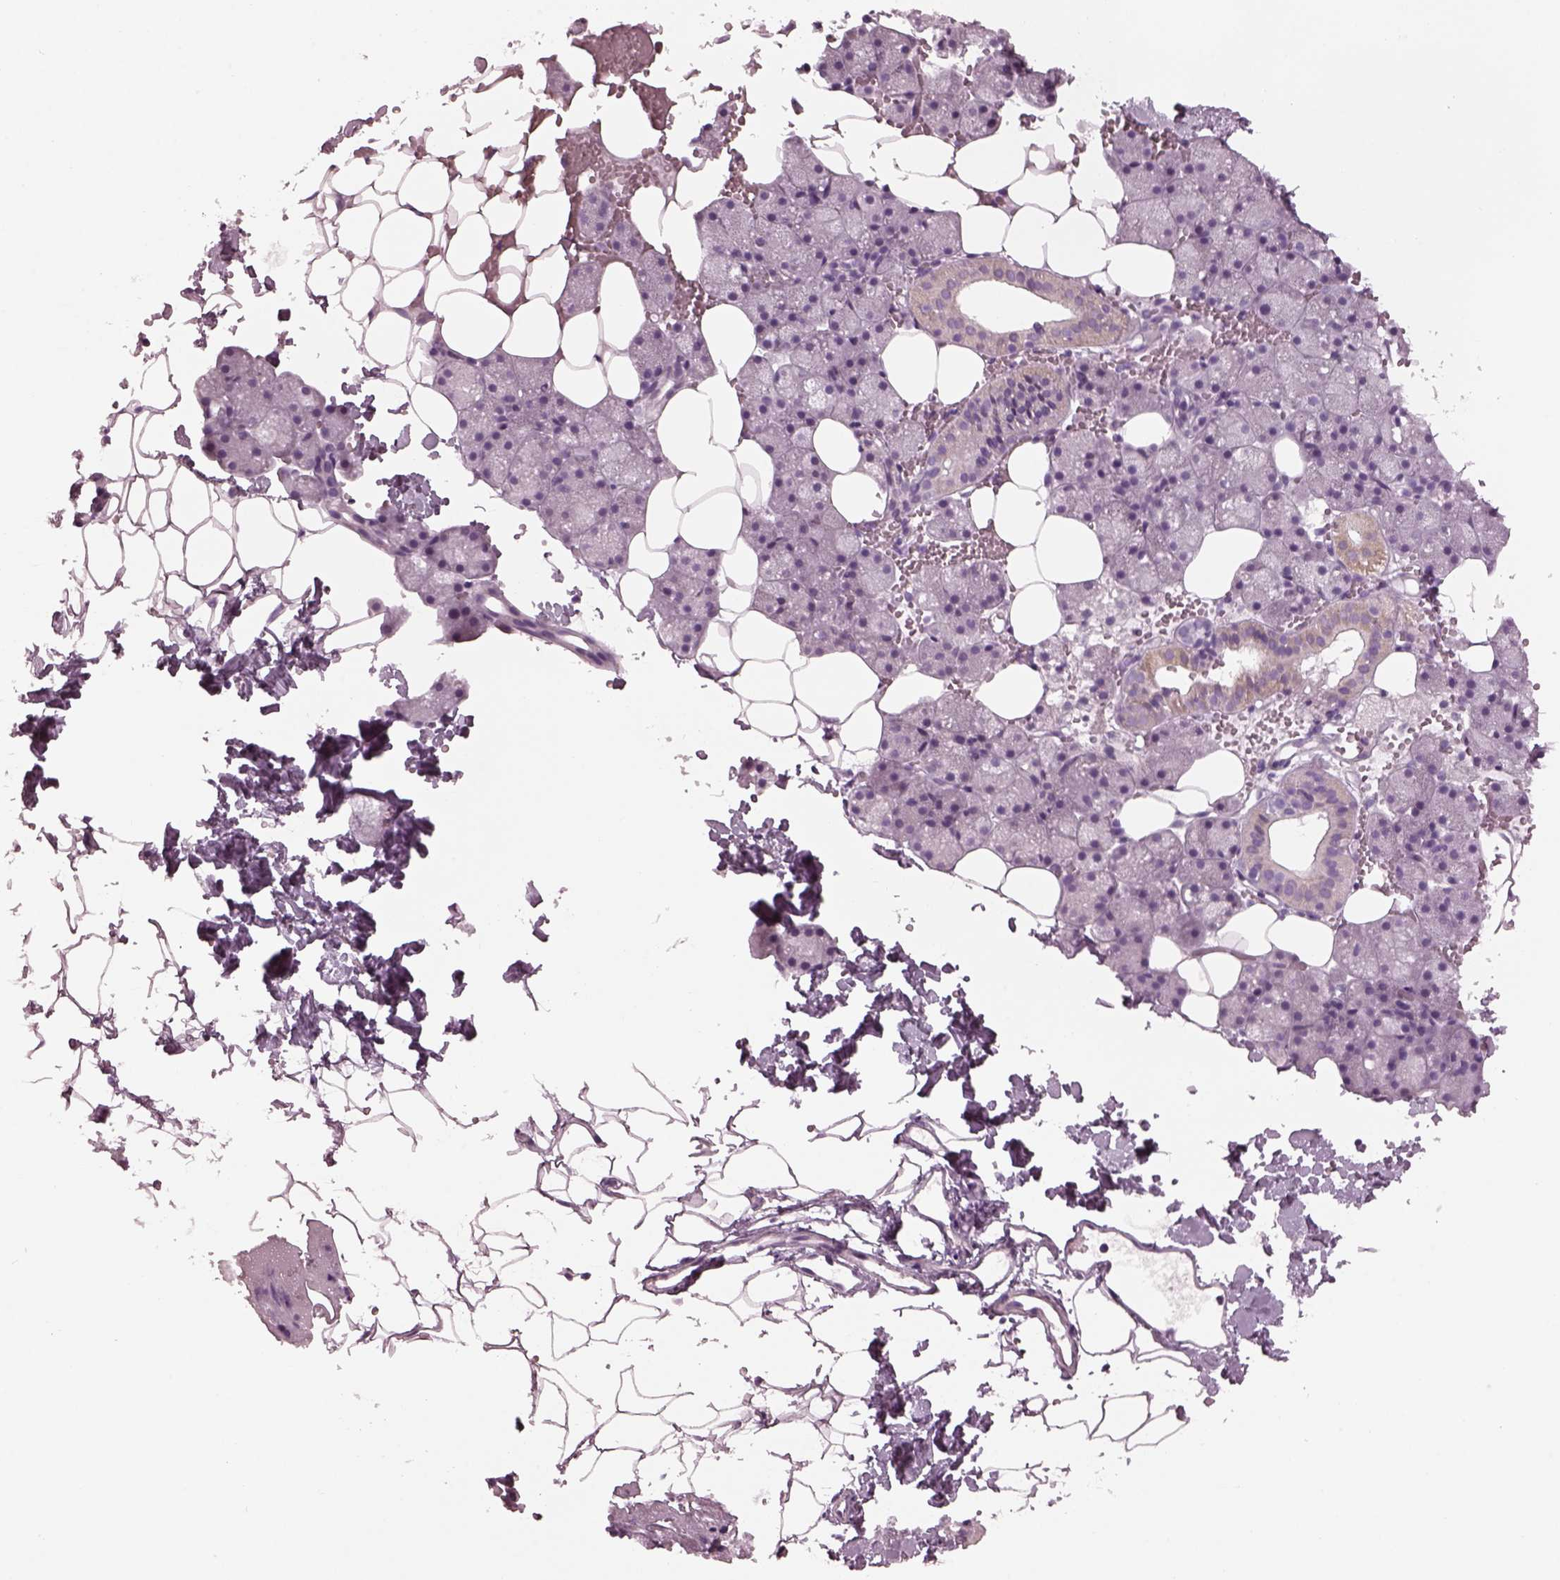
{"staining": {"intensity": "moderate", "quantity": "<25%", "location": "cytoplasmic/membranous"}, "tissue": "salivary gland", "cell_type": "Glandular cells", "image_type": "normal", "snomed": [{"axis": "morphology", "description": "Normal tissue, NOS"}, {"axis": "topography", "description": "Salivary gland"}], "caption": "IHC image of normal salivary gland: human salivary gland stained using IHC shows low levels of moderate protein expression localized specifically in the cytoplasmic/membranous of glandular cells, appearing as a cytoplasmic/membranous brown color.", "gene": "PDC", "patient": {"sex": "male", "age": 38}}